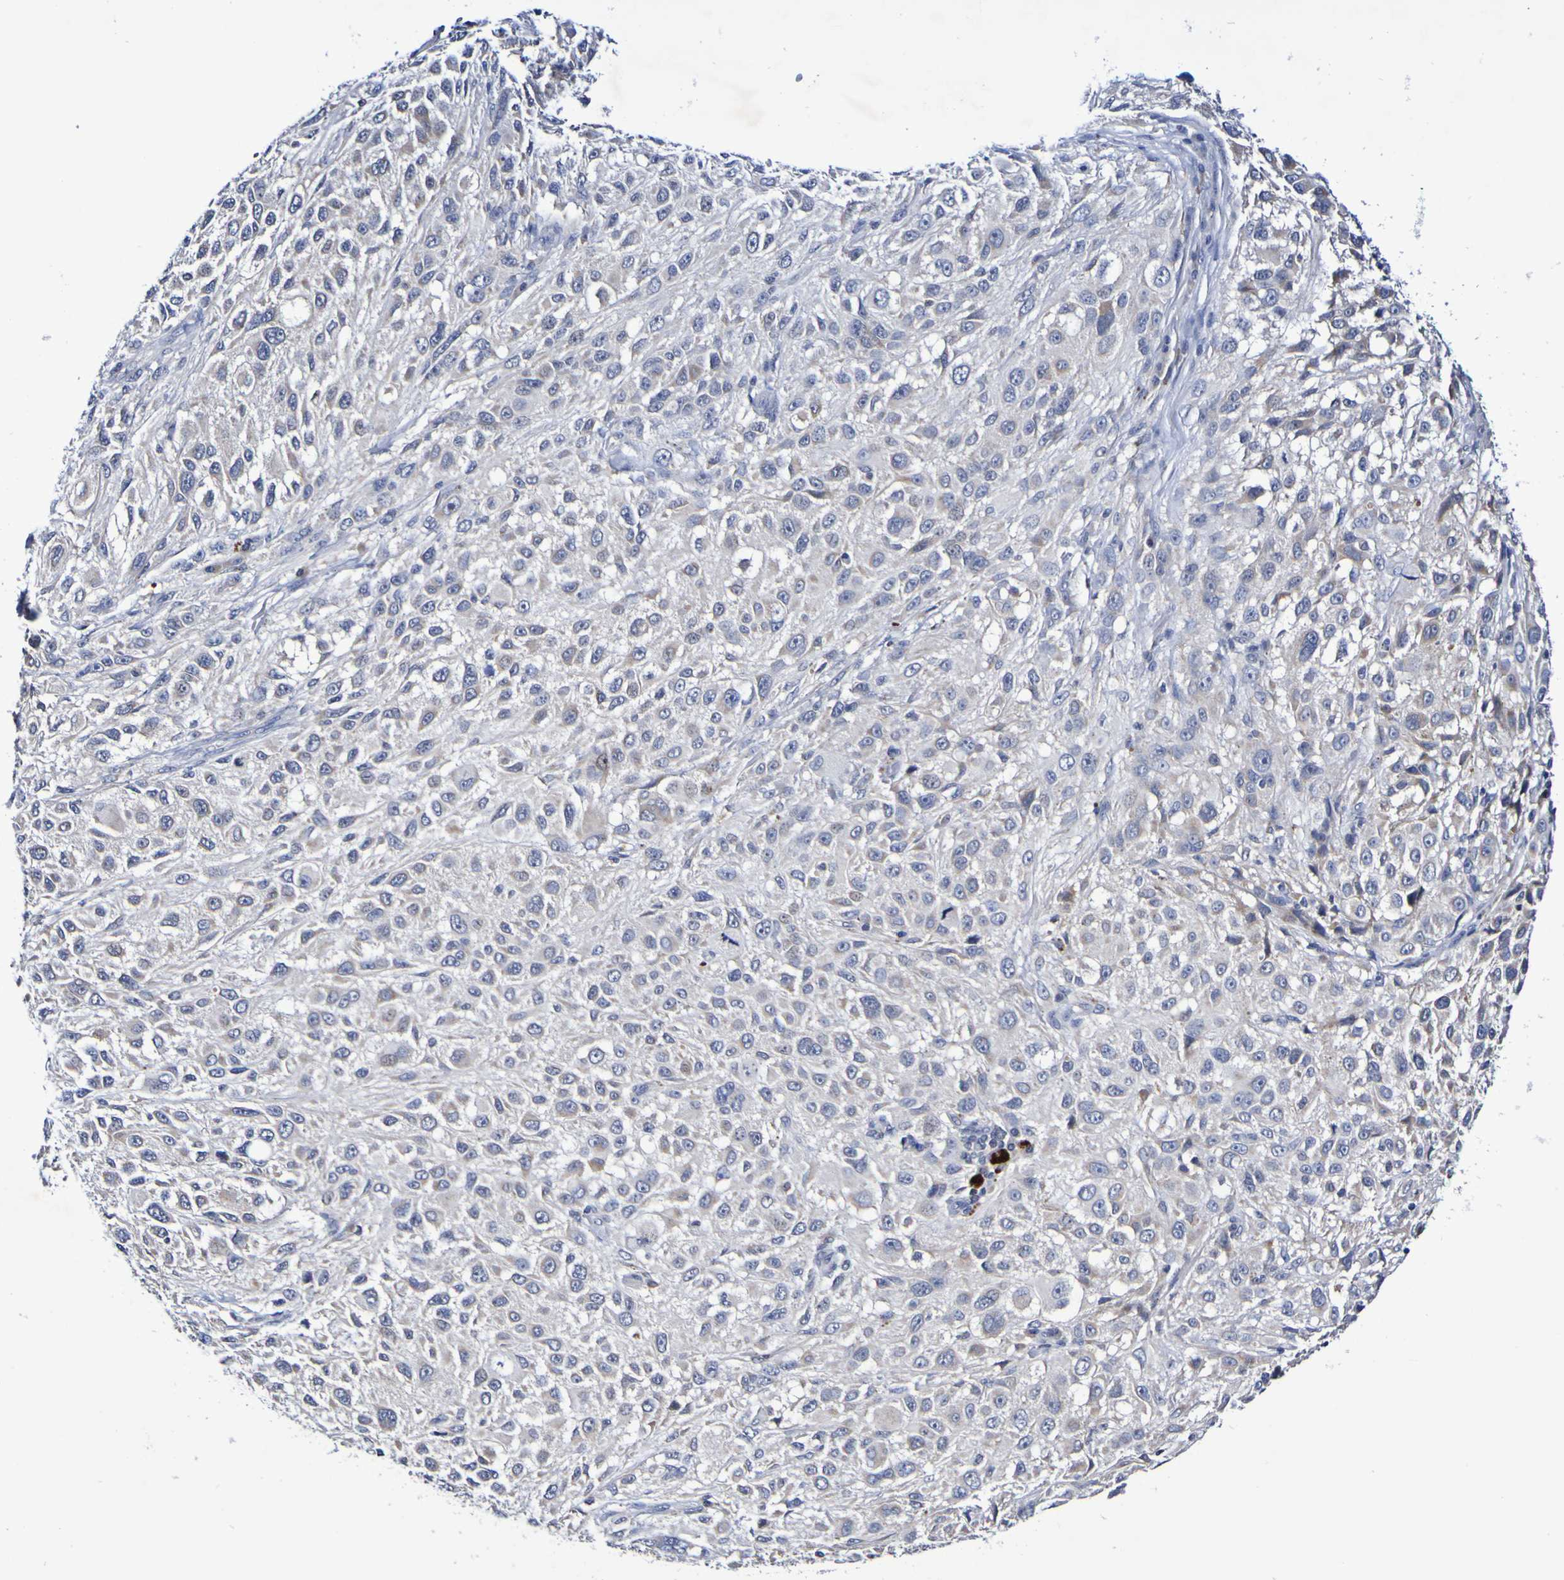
{"staining": {"intensity": "weak", "quantity": ">75%", "location": "cytoplasmic/membranous"}, "tissue": "melanoma", "cell_type": "Tumor cells", "image_type": "cancer", "snomed": [{"axis": "morphology", "description": "Necrosis, NOS"}, {"axis": "morphology", "description": "Malignant melanoma, NOS"}, {"axis": "topography", "description": "Skin"}], "caption": "Immunohistochemical staining of melanoma displays low levels of weak cytoplasmic/membranous protein expression in approximately >75% of tumor cells.", "gene": "PTP4A2", "patient": {"sex": "female", "age": 87}}